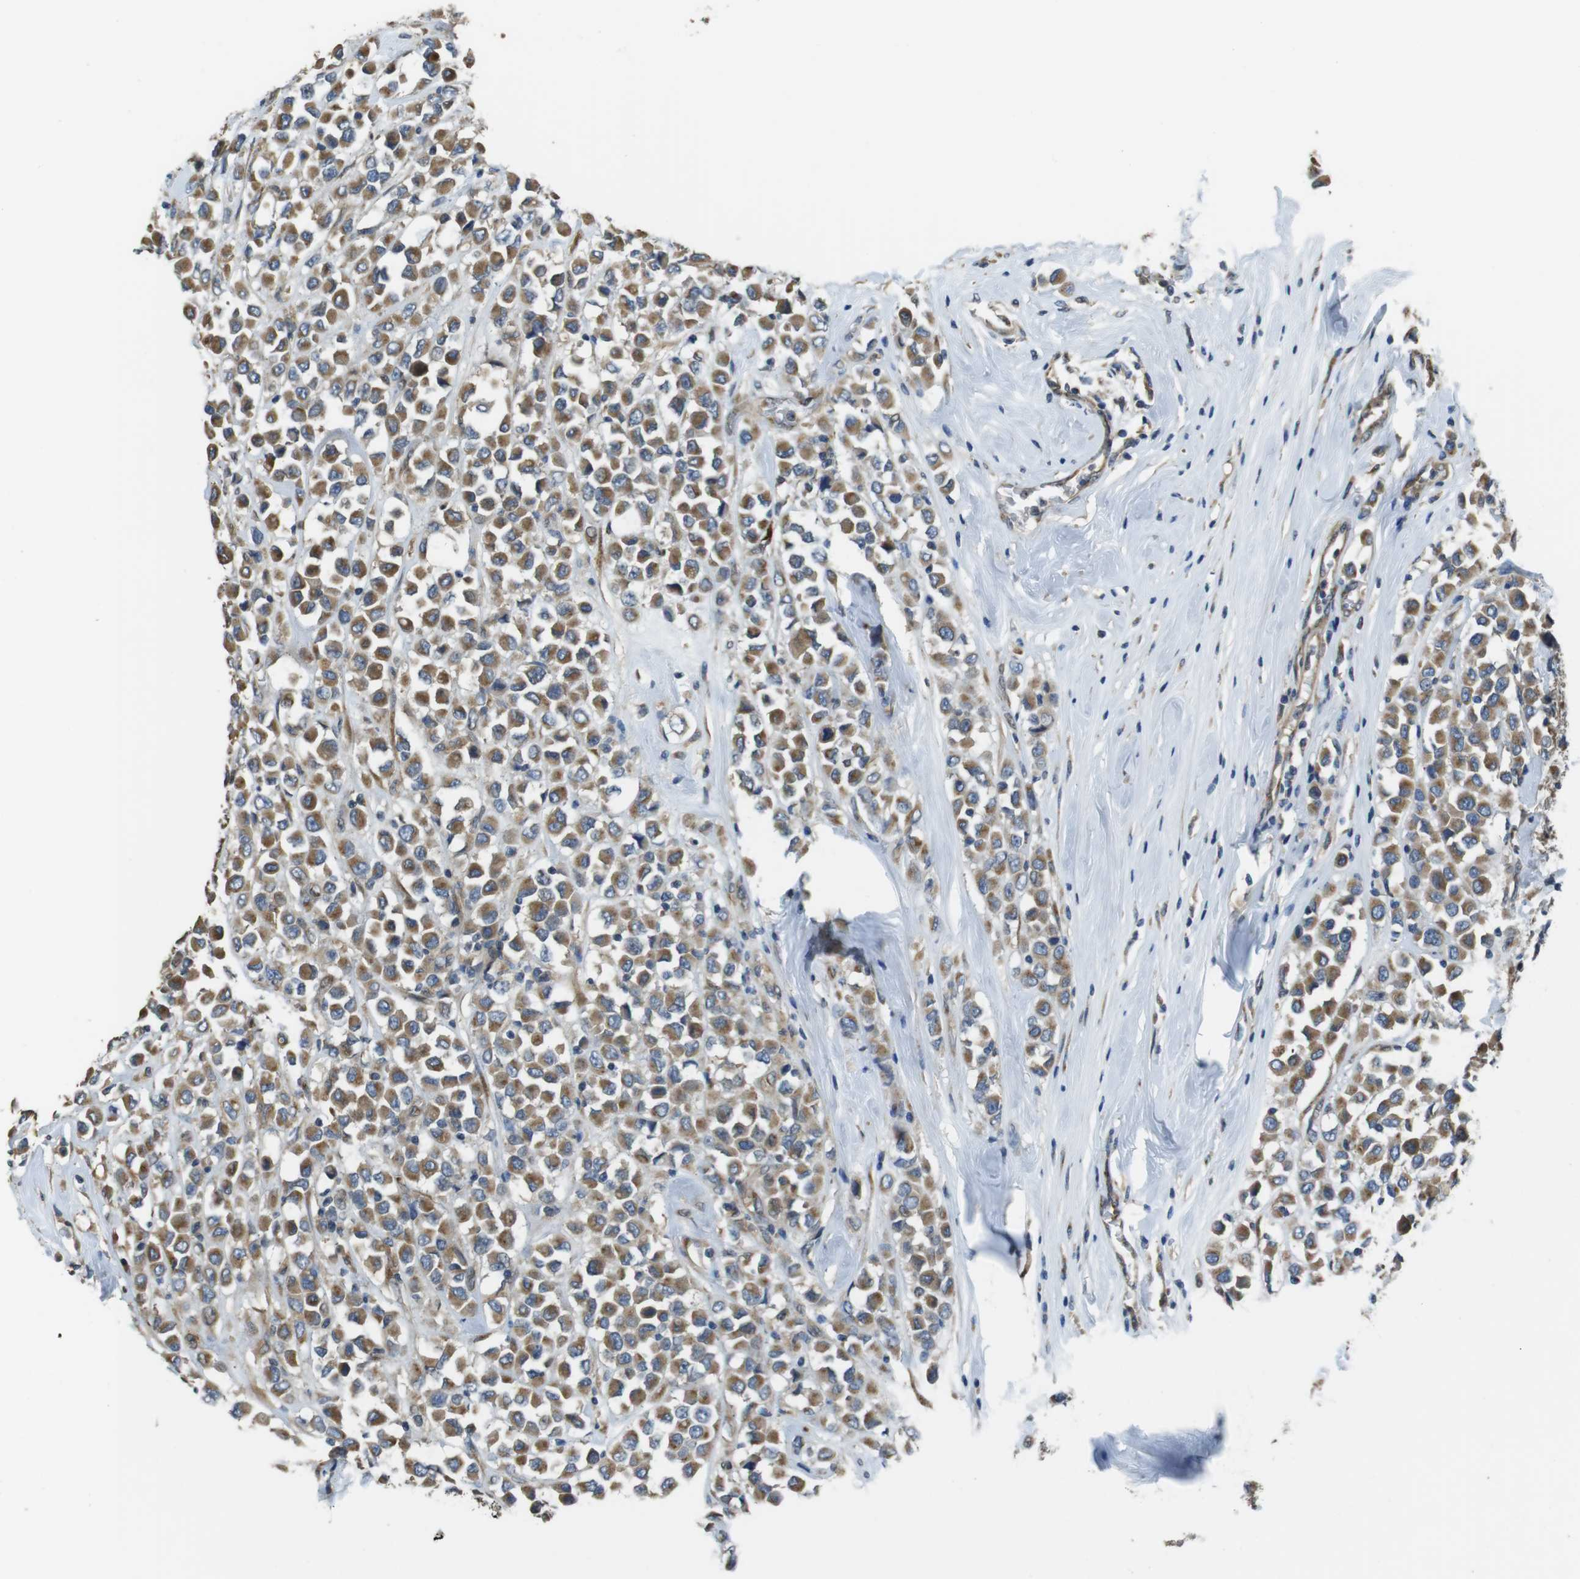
{"staining": {"intensity": "moderate", "quantity": ">75%", "location": "cytoplasmic/membranous"}, "tissue": "breast cancer", "cell_type": "Tumor cells", "image_type": "cancer", "snomed": [{"axis": "morphology", "description": "Duct carcinoma"}, {"axis": "topography", "description": "Breast"}], "caption": "Immunohistochemistry of human breast cancer reveals medium levels of moderate cytoplasmic/membranous expression in about >75% of tumor cells.", "gene": "RAB6A", "patient": {"sex": "female", "age": 61}}